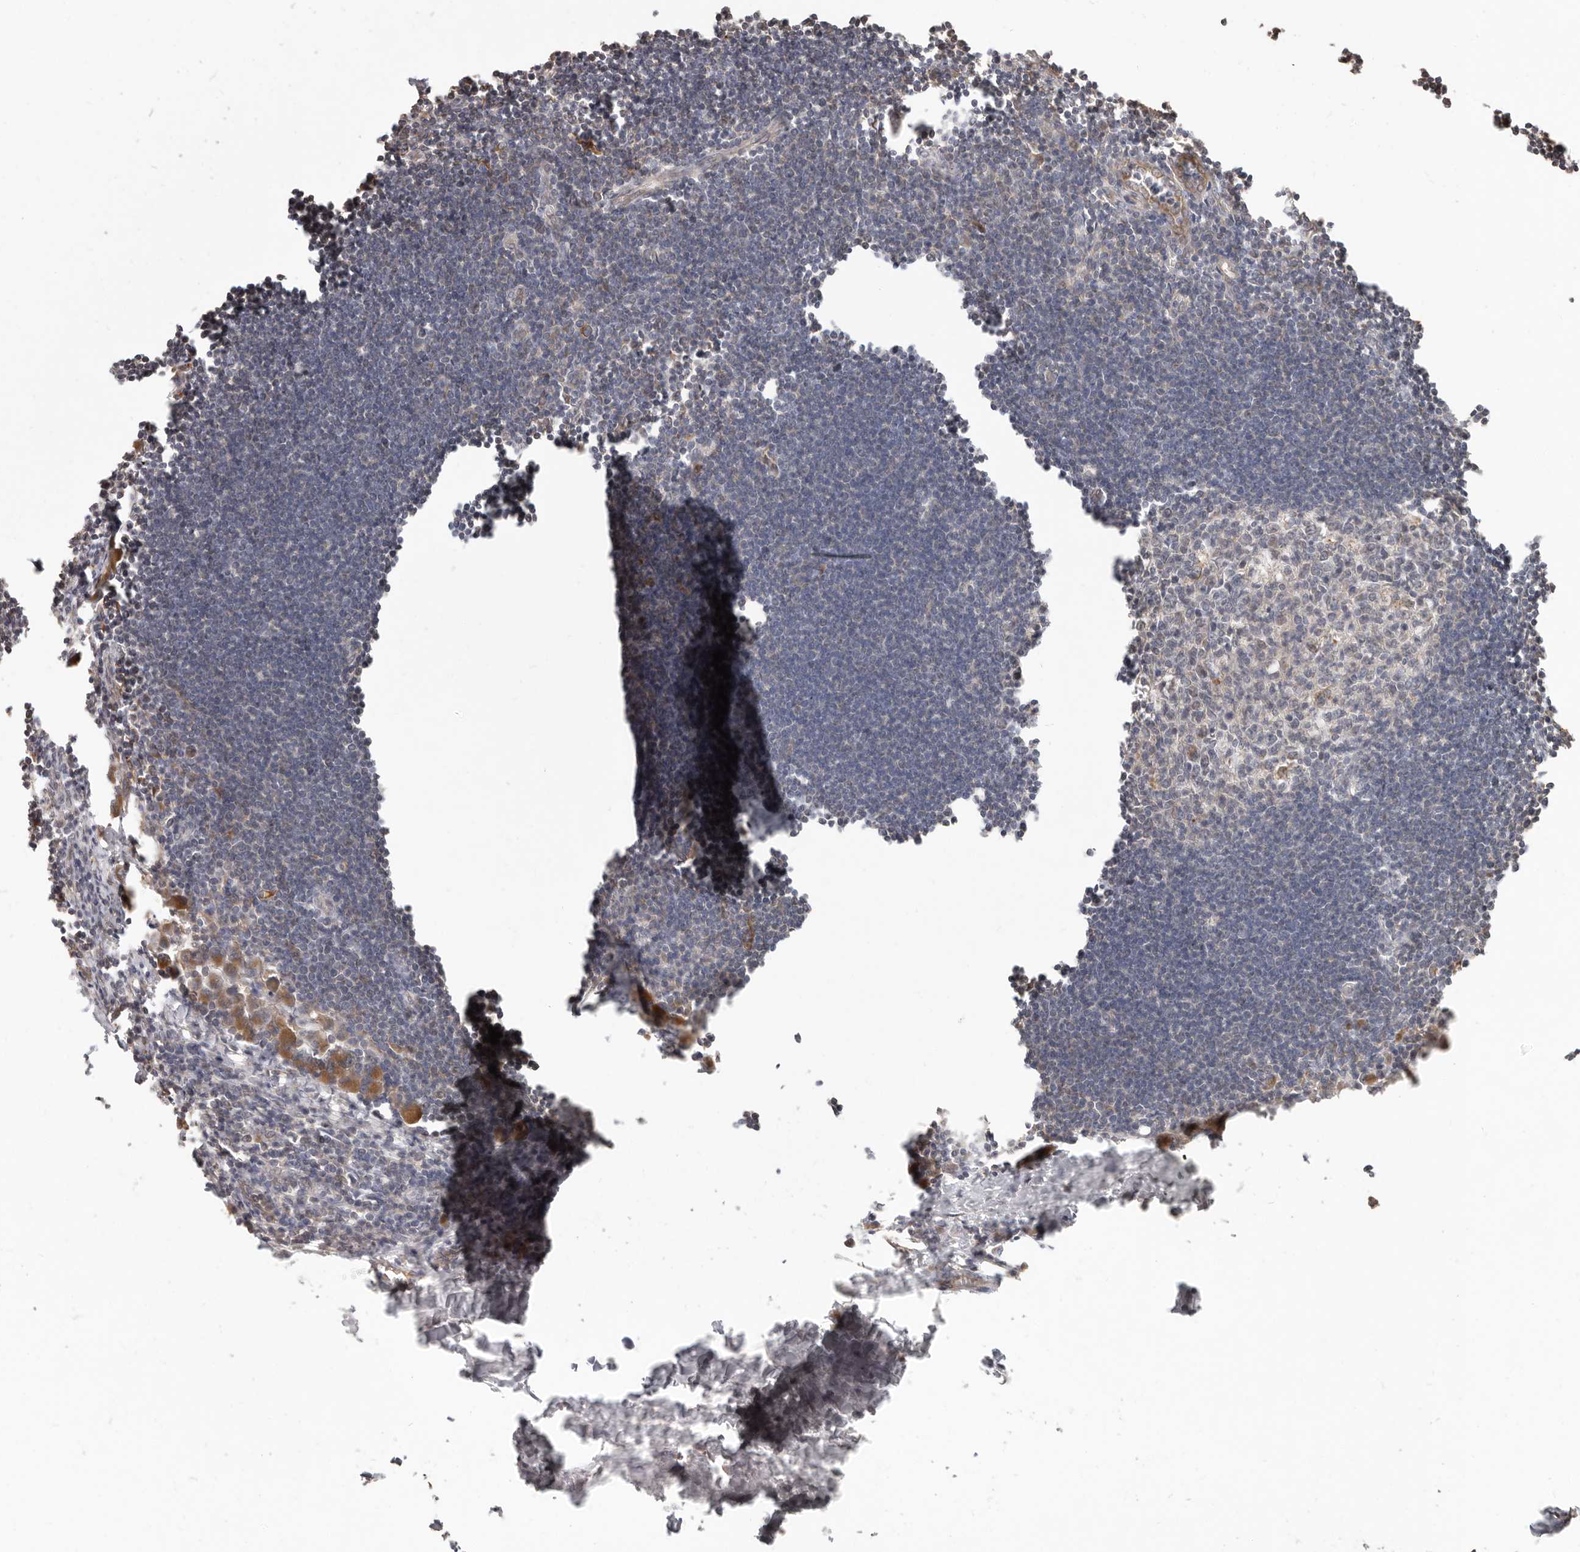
{"staining": {"intensity": "negative", "quantity": "none", "location": "none"}, "tissue": "lymph node", "cell_type": "Germinal center cells", "image_type": "normal", "snomed": [{"axis": "morphology", "description": "Normal tissue, NOS"}, {"axis": "morphology", "description": "Malignant melanoma, Metastatic site"}, {"axis": "topography", "description": "Lymph node"}], "caption": "Immunohistochemistry micrograph of benign lymph node: human lymph node stained with DAB displays no significant protein expression in germinal center cells.", "gene": "MTFR2", "patient": {"sex": "male", "age": 41}}